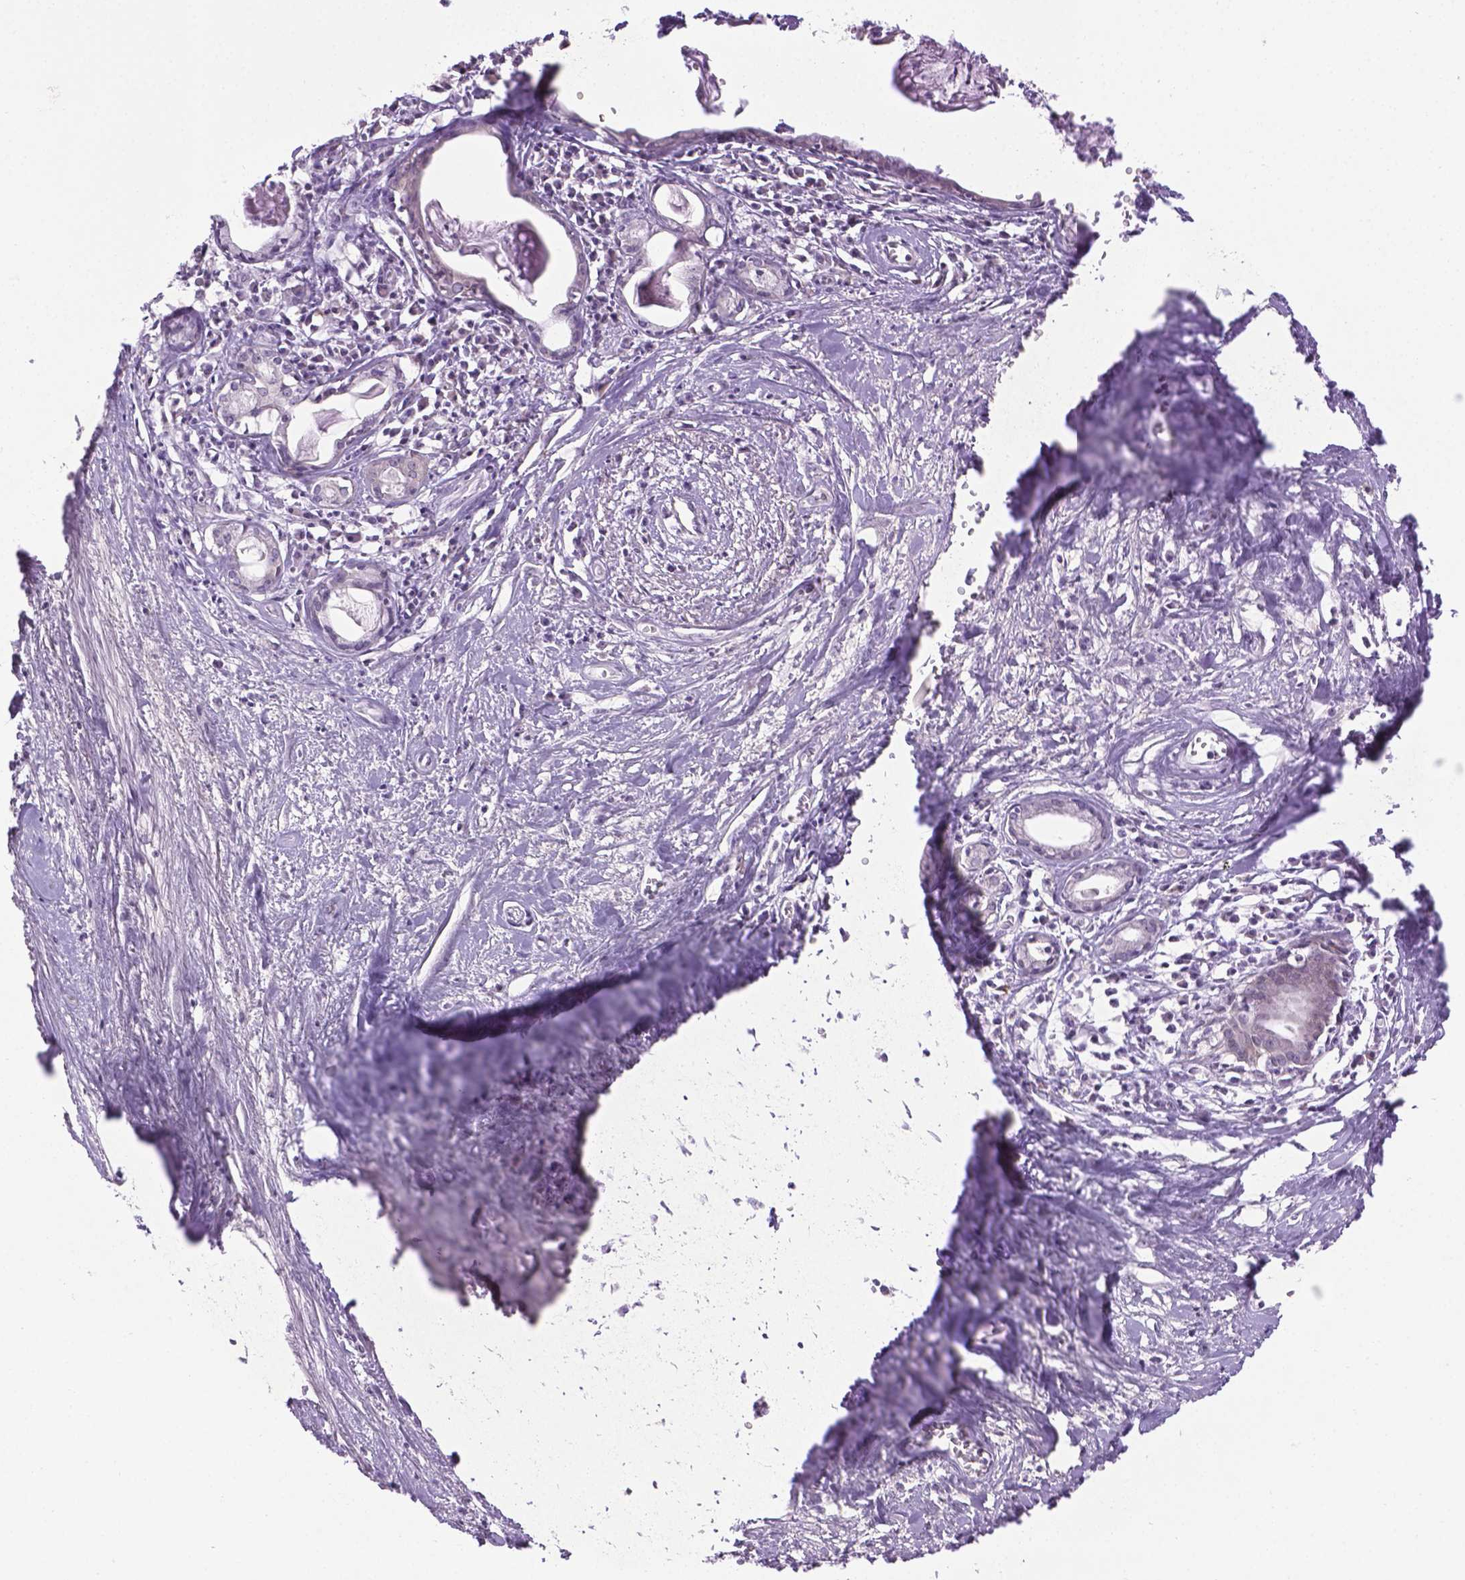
{"staining": {"intensity": "weak", "quantity": ">75%", "location": "nuclear"}, "tissue": "adipose tissue", "cell_type": "Adipocytes", "image_type": "normal", "snomed": [{"axis": "morphology", "description": "Normal tissue, NOS"}, {"axis": "morphology", "description": "Squamous cell carcinoma, NOS"}, {"axis": "topography", "description": "Cartilage tissue"}, {"axis": "topography", "description": "Head-Neck"}], "caption": "Protein expression analysis of normal adipose tissue displays weak nuclear expression in about >75% of adipocytes.", "gene": "ENSG00000289700", "patient": {"sex": "male", "age": 57}}